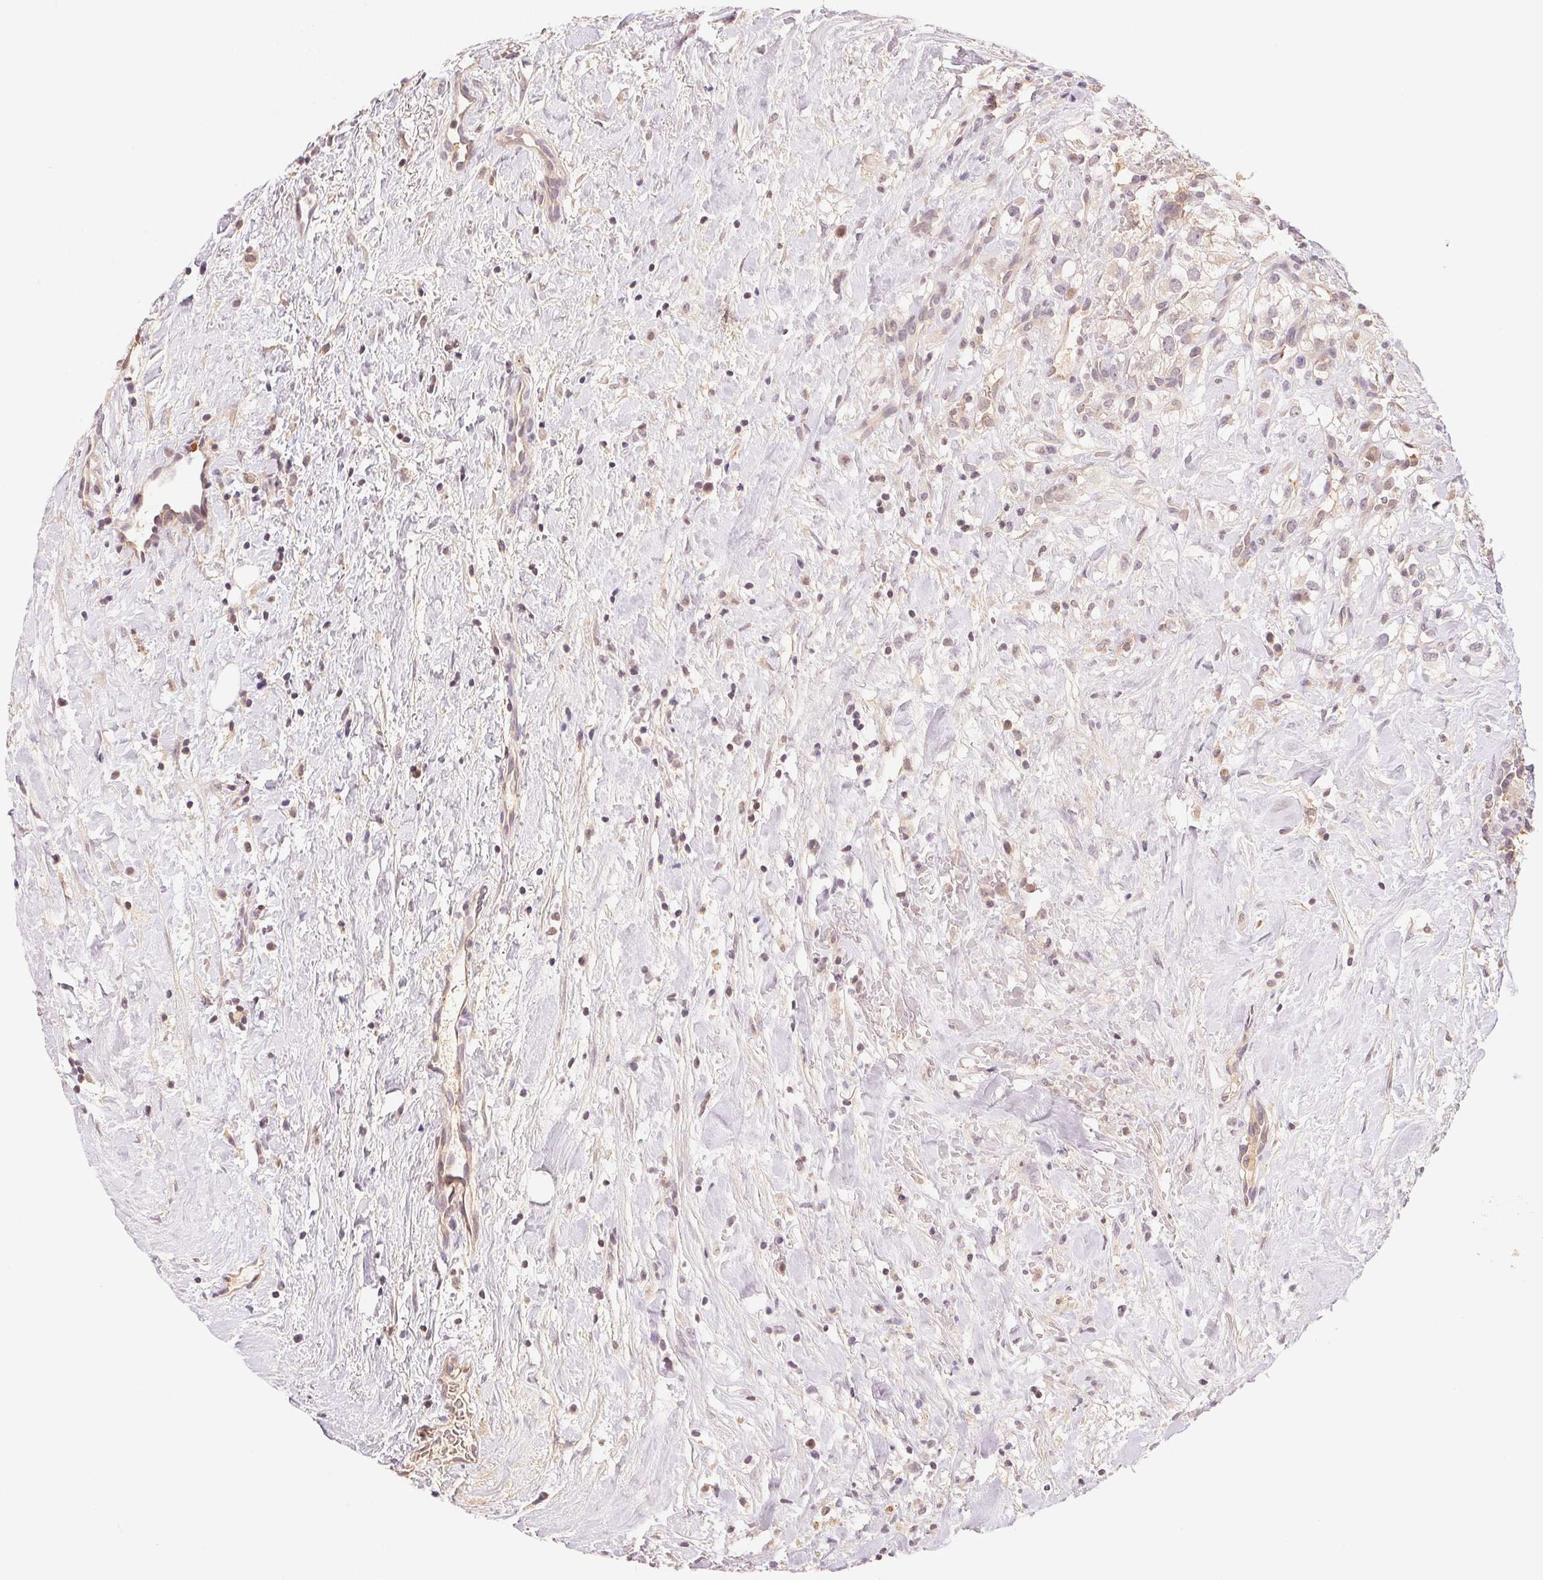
{"staining": {"intensity": "negative", "quantity": "none", "location": "none"}, "tissue": "renal cancer", "cell_type": "Tumor cells", "image_type": "cancer", "snomed": [{"axis": "morphology", "description": "Adenocarcinoma, NOS"}, {"axis": "topography", "description": "Kidney"}], "caption": "IHC histopathology image of human adenocarcinoma (renal) stained for a protein (brown), which shows no staining in tumor cells.", "gene": "BNIP5", "patient": {"sex": "male", "age": 59}}